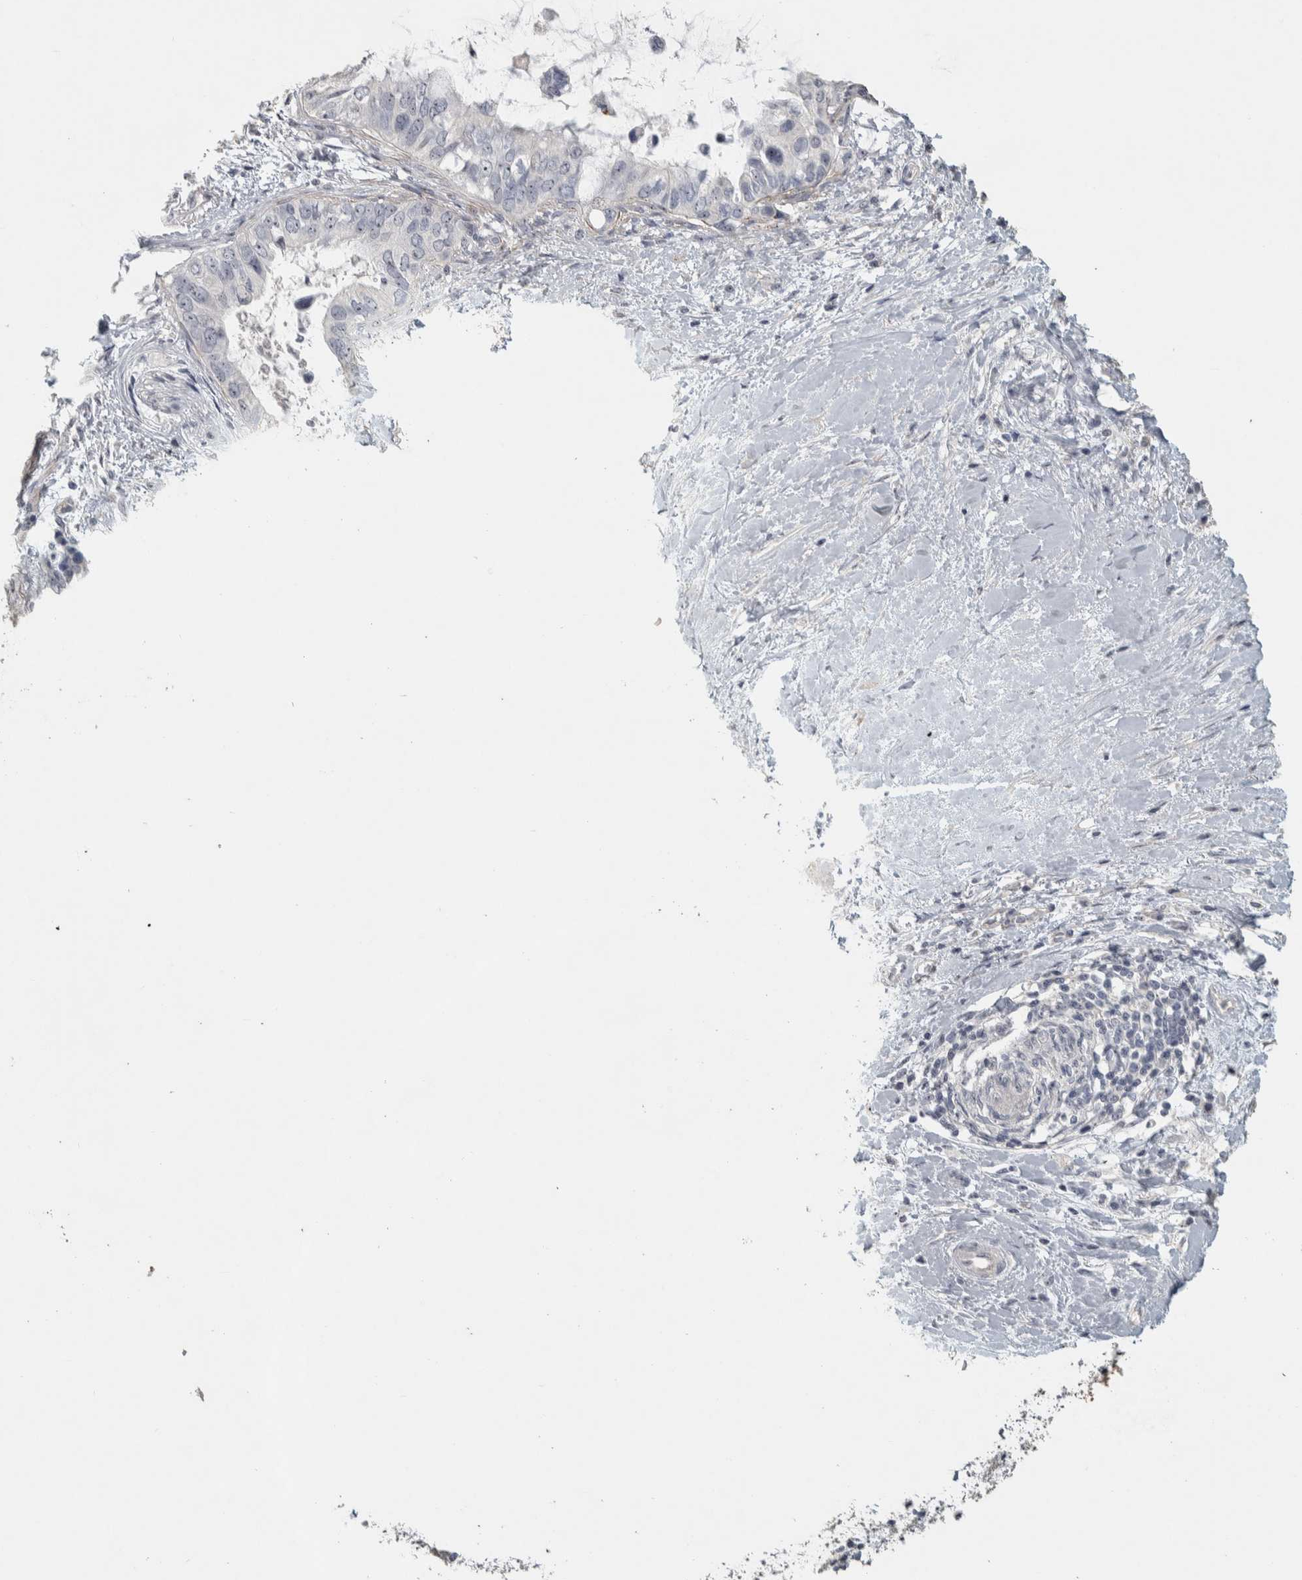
{"staining": {"intensity": "weak", "quantity": "<25%", "location": "nuclear"}, "tissue": "pancreatic cancer", "cell_type": "Tumor cells", "image_type": "cancer", "snomed": [{"axis": "morphology", "description": "Adenocarcinoma, NOS"}, {"axis": "topography", "description": "Pancreas"}], "caption": "Protein analysis of pancreatic adenocarcinoma exhibits no significant staining in tumor cells.", "gene": "DCAF10", "patient": {"sex": "female", "age": 56}}